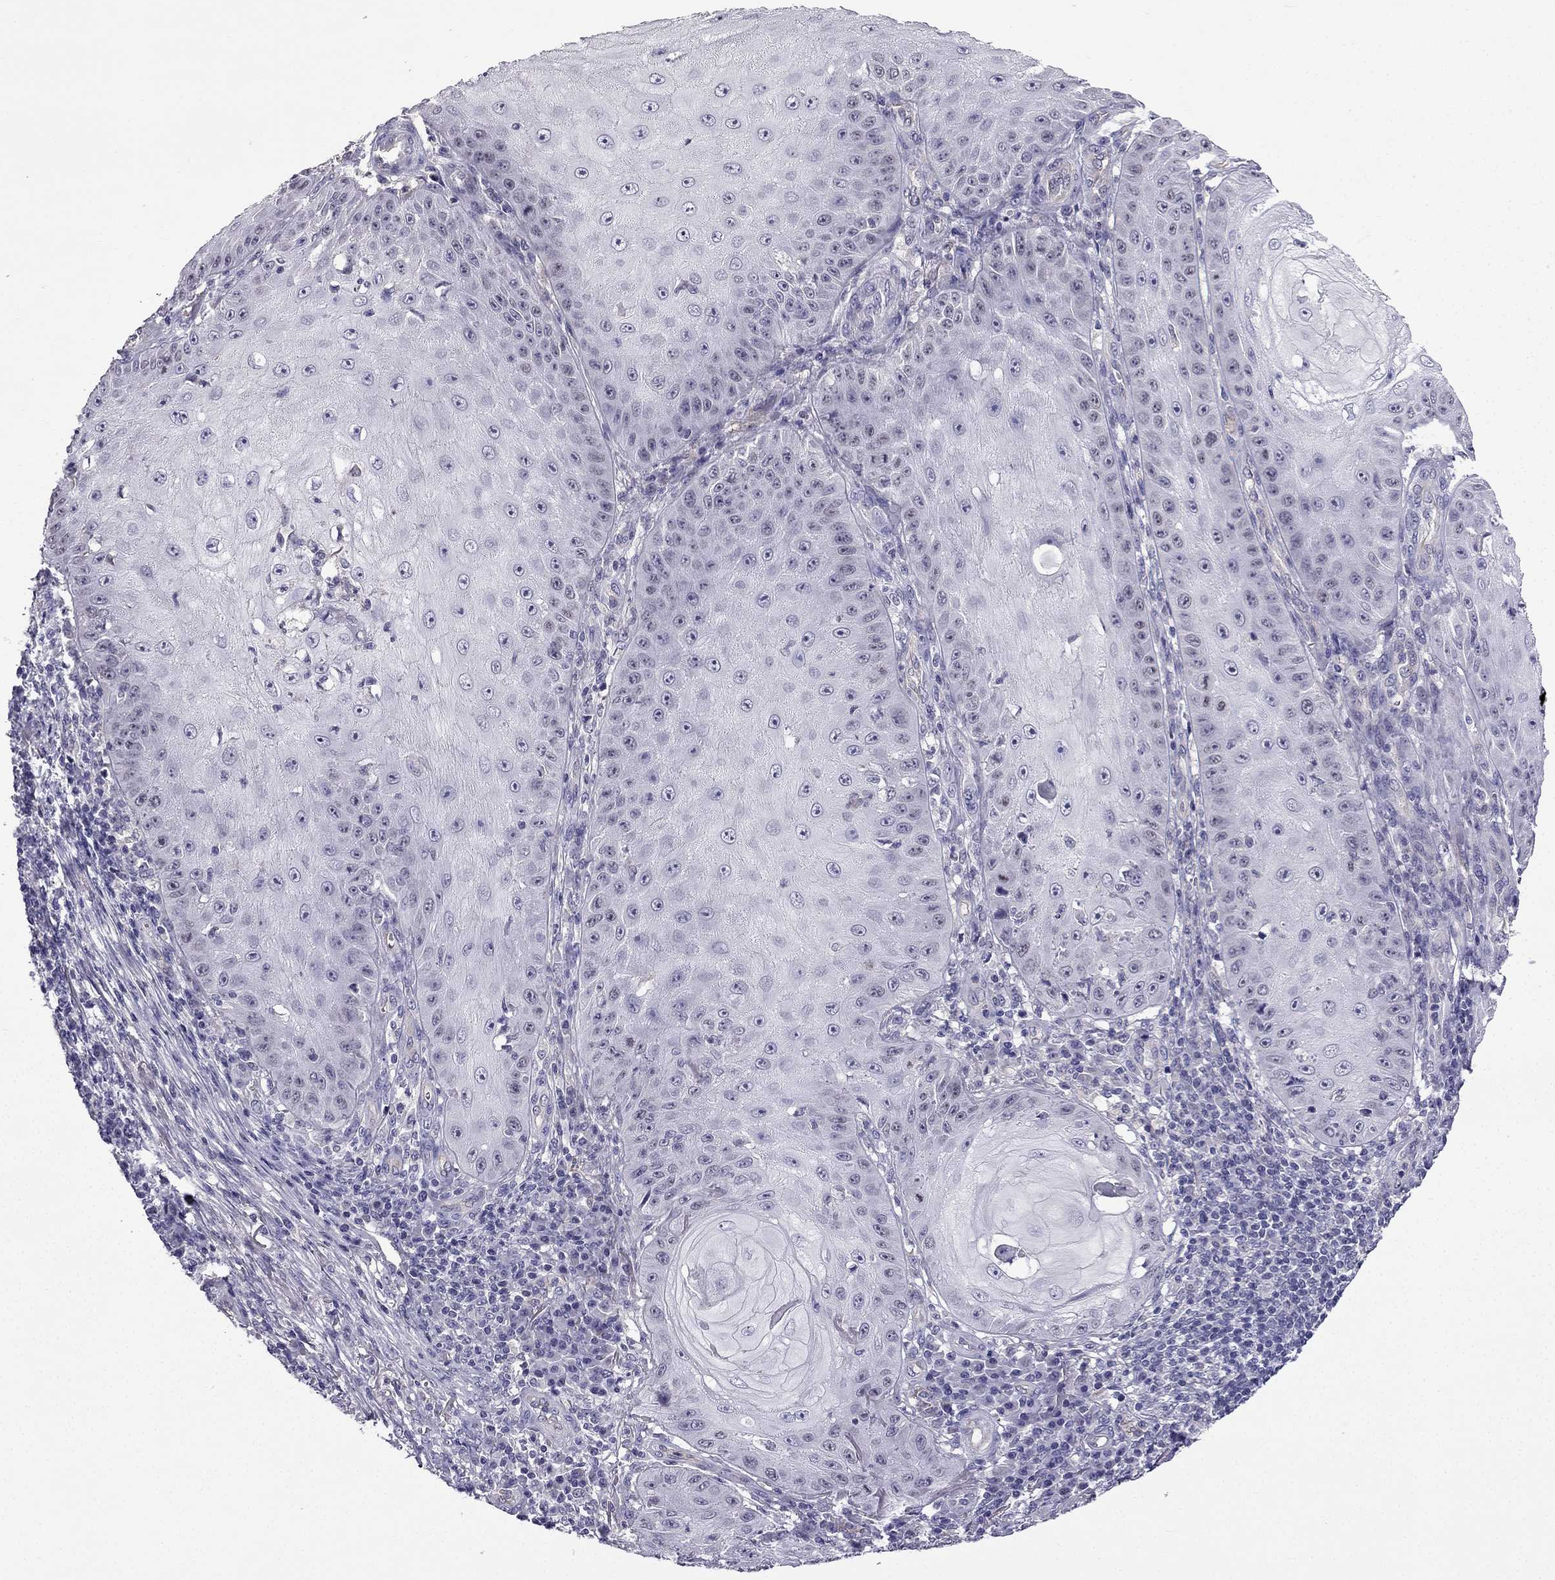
{"staining": {"intensity": "negative", "quantity": "none", "location": "none"}, "tissue": "skin cancer", "cell_type": "Tumor cells", "image_type": "cancer", "snomed": [{"axis": "morphology", "description": "Squamous cell carcinoma, NOS"}, {"axis": "topography", "description": "Skin"}], "caption": "IHC of skin cancer (squamous cell carcinoma) exhibits no staining in tumor cells.", "gene": "SLC6A2", "patient": {"sex": "male", "age": 70}}